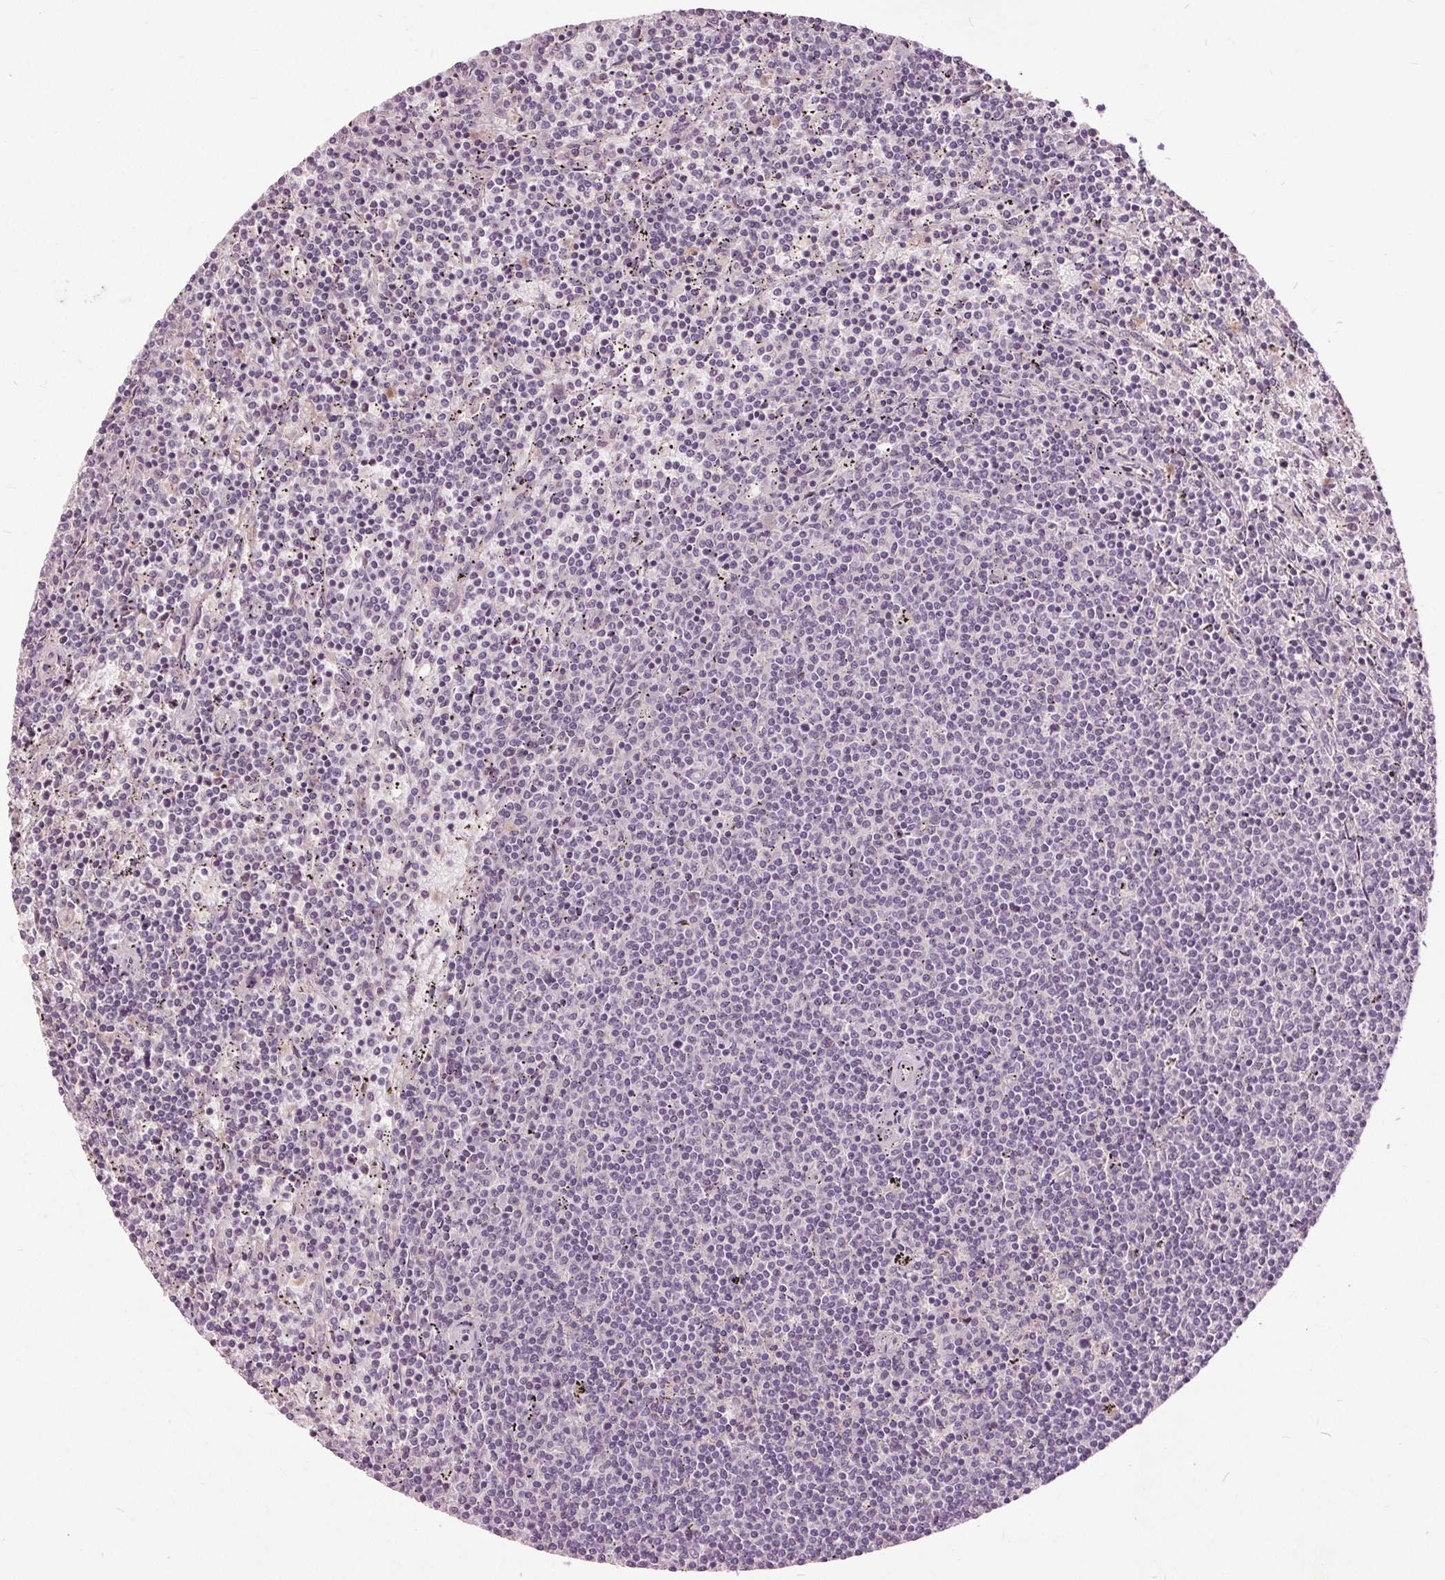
{"staining": {"intensity": "negative", "quantity": "none", "location": "none"}, "tissue": "lymphoma", "cell_type": "Tumor cells", "image_type": "cancer", "snomed": [{"axis": "morphology", "description": "Malignant lymphoma, non-Hodgkin's type, Low grade"}, {"axis": "topography", "description": "Spleen"}], "caption": "Tumor cells show no significant protein positivity in lymphoma.", "gene": "PDGFD", "patient": {"sex": "female", "age": 50}}